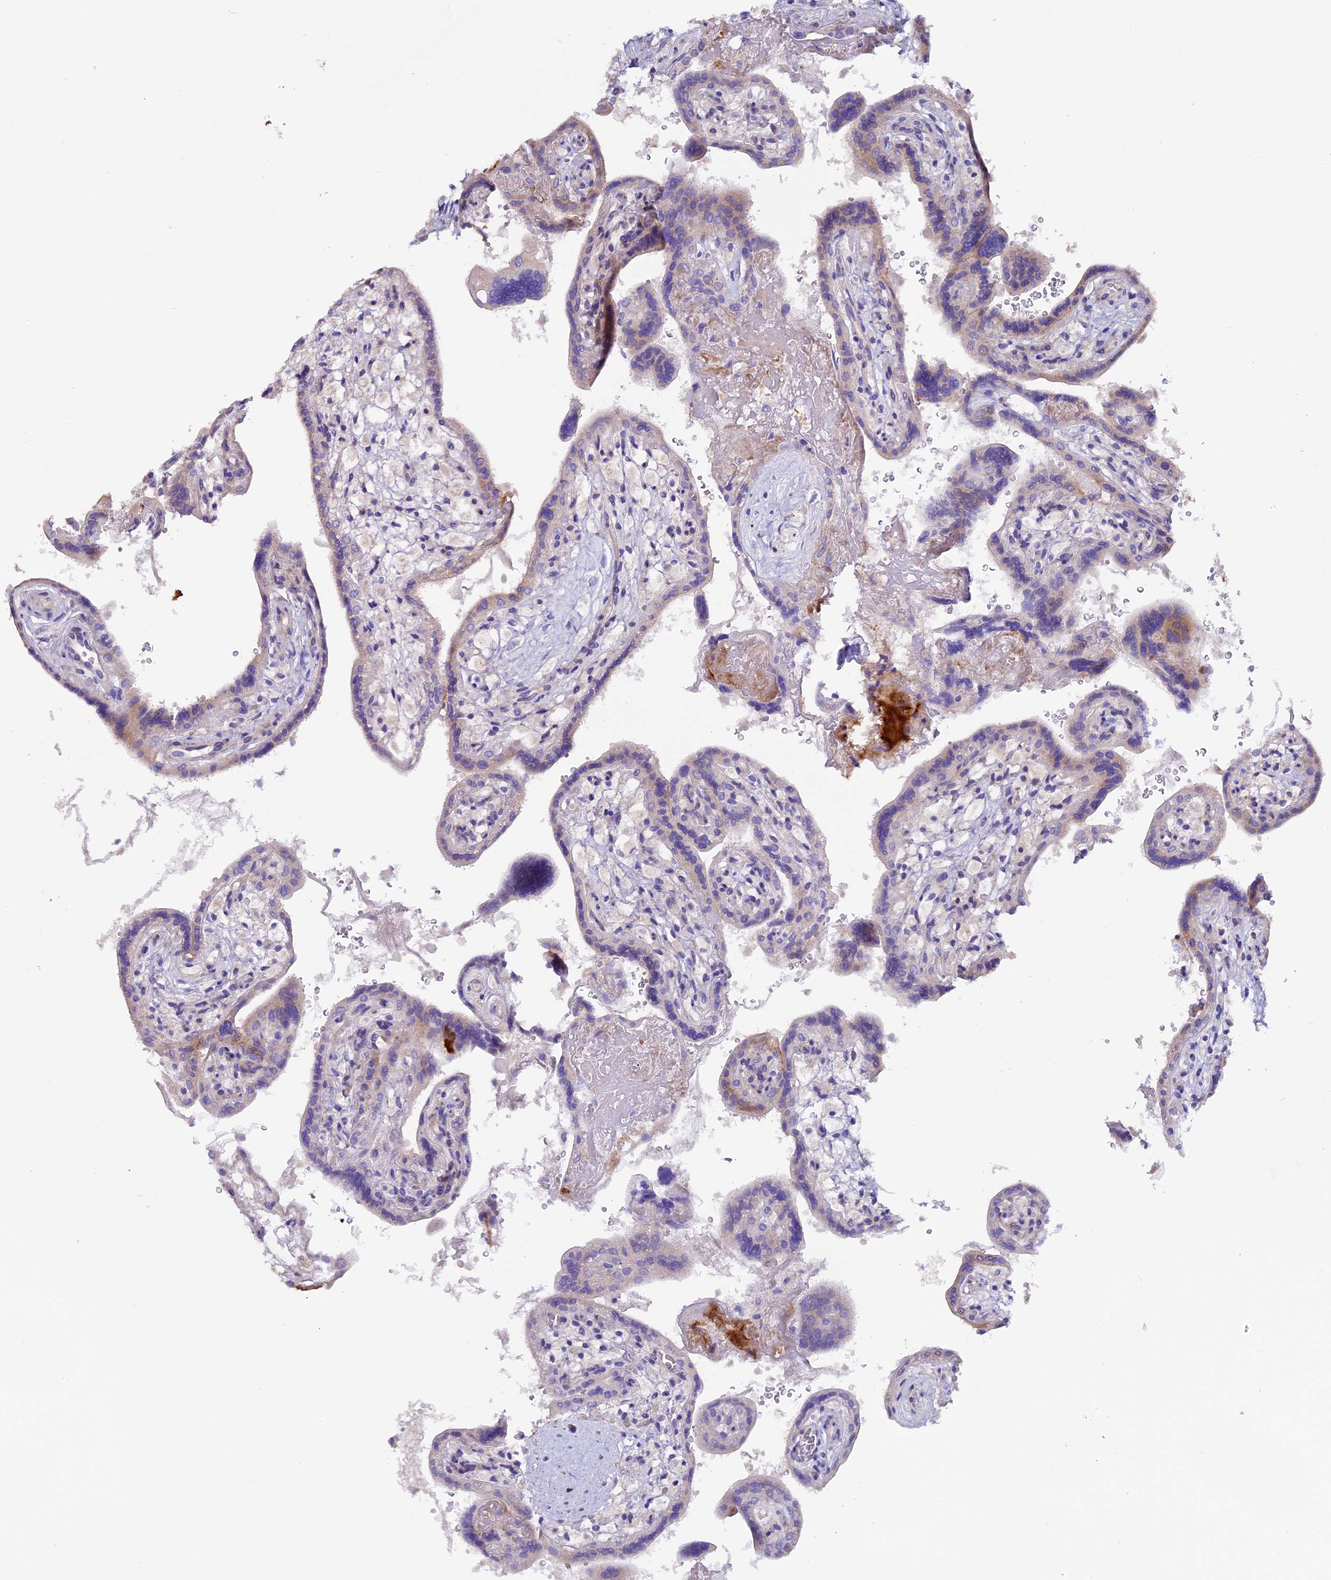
{"staining": {"intensity": "moderate", "quantity": "<25%", "location": "cytoplasmic/membranous"}, "tissue": "placenta", "cell_type": "Trophoblastic cells", "image_type": "normal", "snomed": [{"axis": "morphology", "description": "Normal tissue, NOS"}, {"axis": "topography", "description": "Placenta"}], "caption": "Benign placenta was stained to show a protein in brown. There is low levels of moderate cytoplasmic/membranous expression in approximately <25% of trophoblastic cells. Immunohistochemistry (ihc) stains the protein of interest in brown and the nuclei are stained blue.", "gene": "PIGU", "patient": {"sex": "female", "age": 37}}